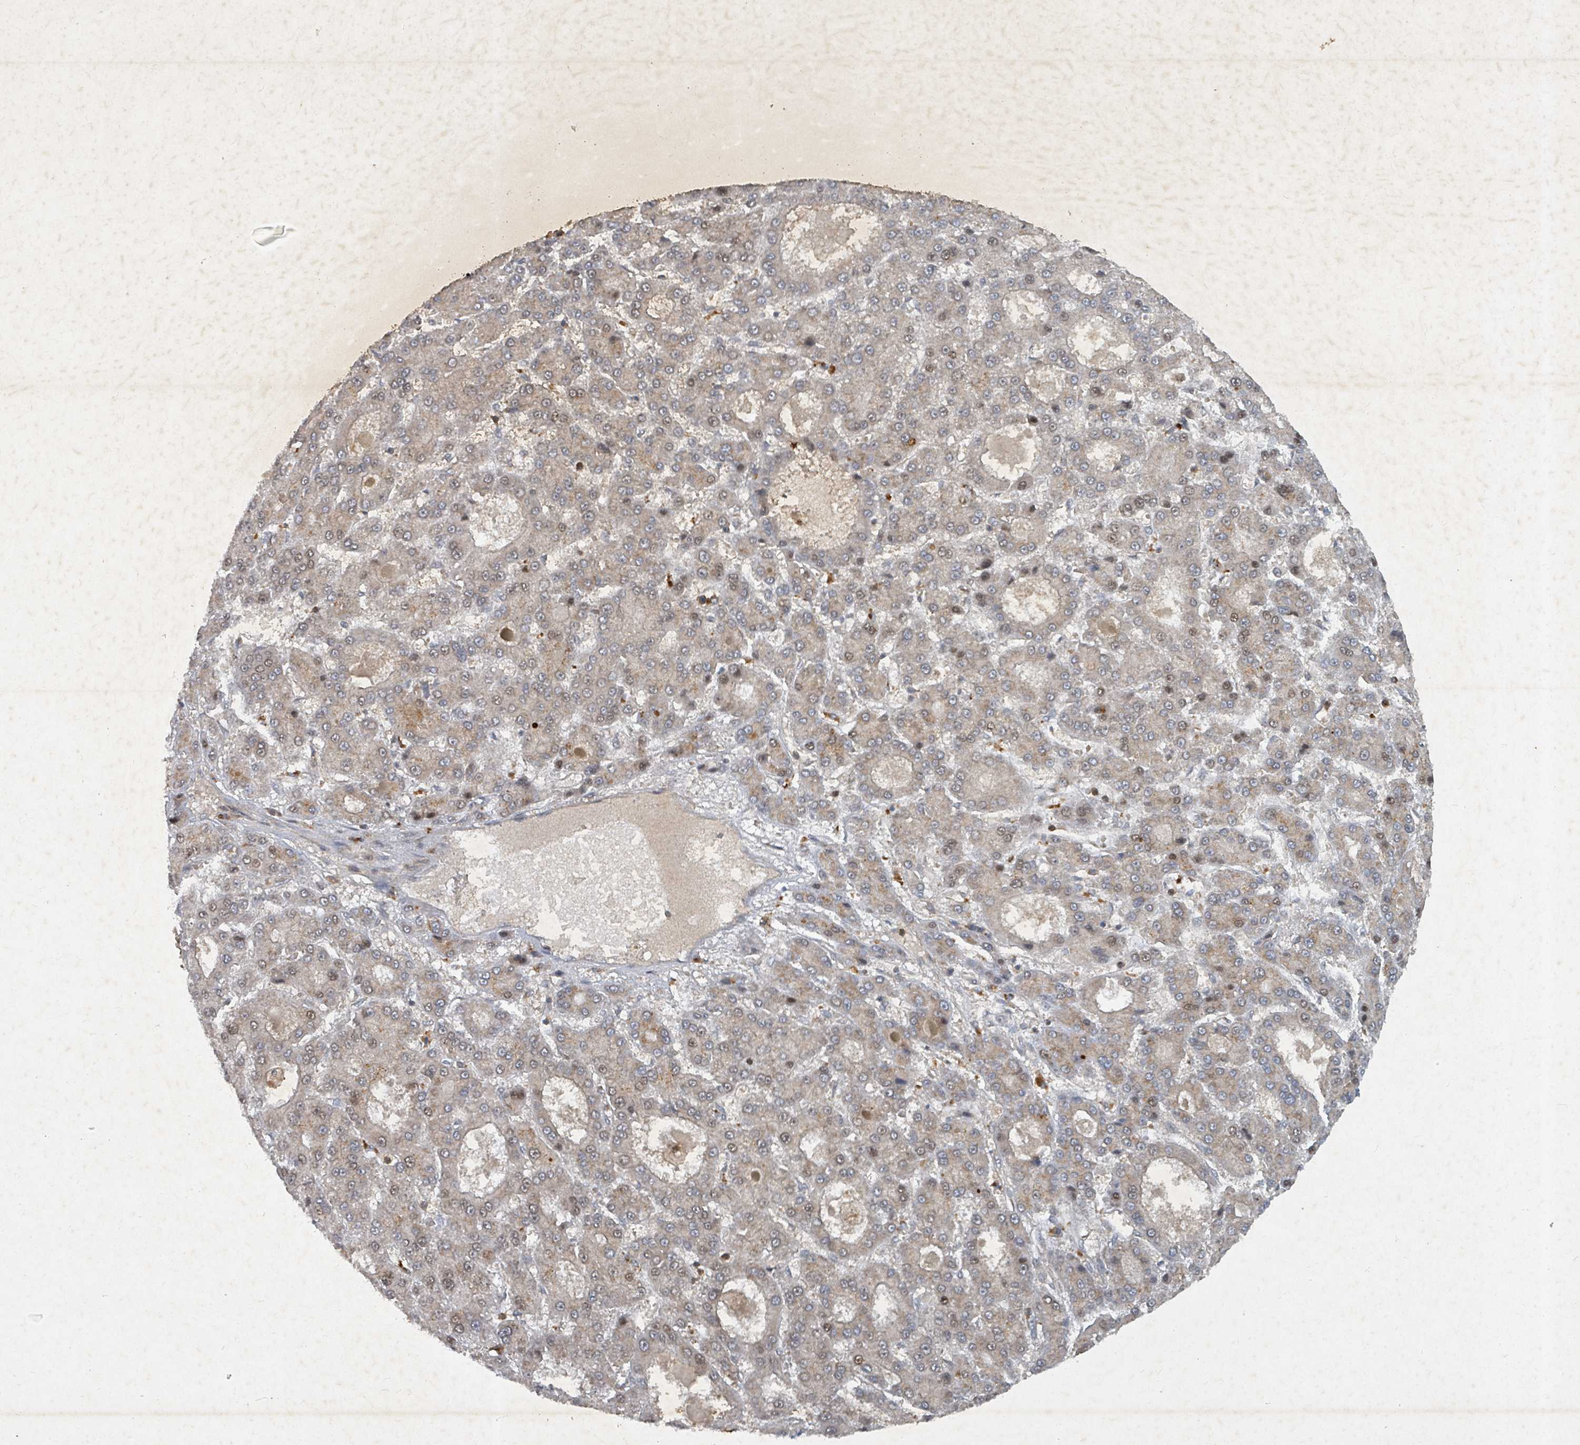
{"staining": {"intensity": "moderate", "quantity": "25%-75%", "location": "nuclear"}, "tissue": "liver cancer", "cell_type": "Tumor cells", "image_type": "cancer", "snomed": [{"axis": "morphology", "description": "Carcinoma, Hepatocellular, NOS"}, {"axis": "topography", "description": "Liver"}], "caption": "Hepatocellular carcinoma (liver) stained with IHC displays moderate nuclear expression in approximately 25%-75% of tumor cells.", "gene": "KDM4E", "patient": {"sex": "male", "age": 70}}